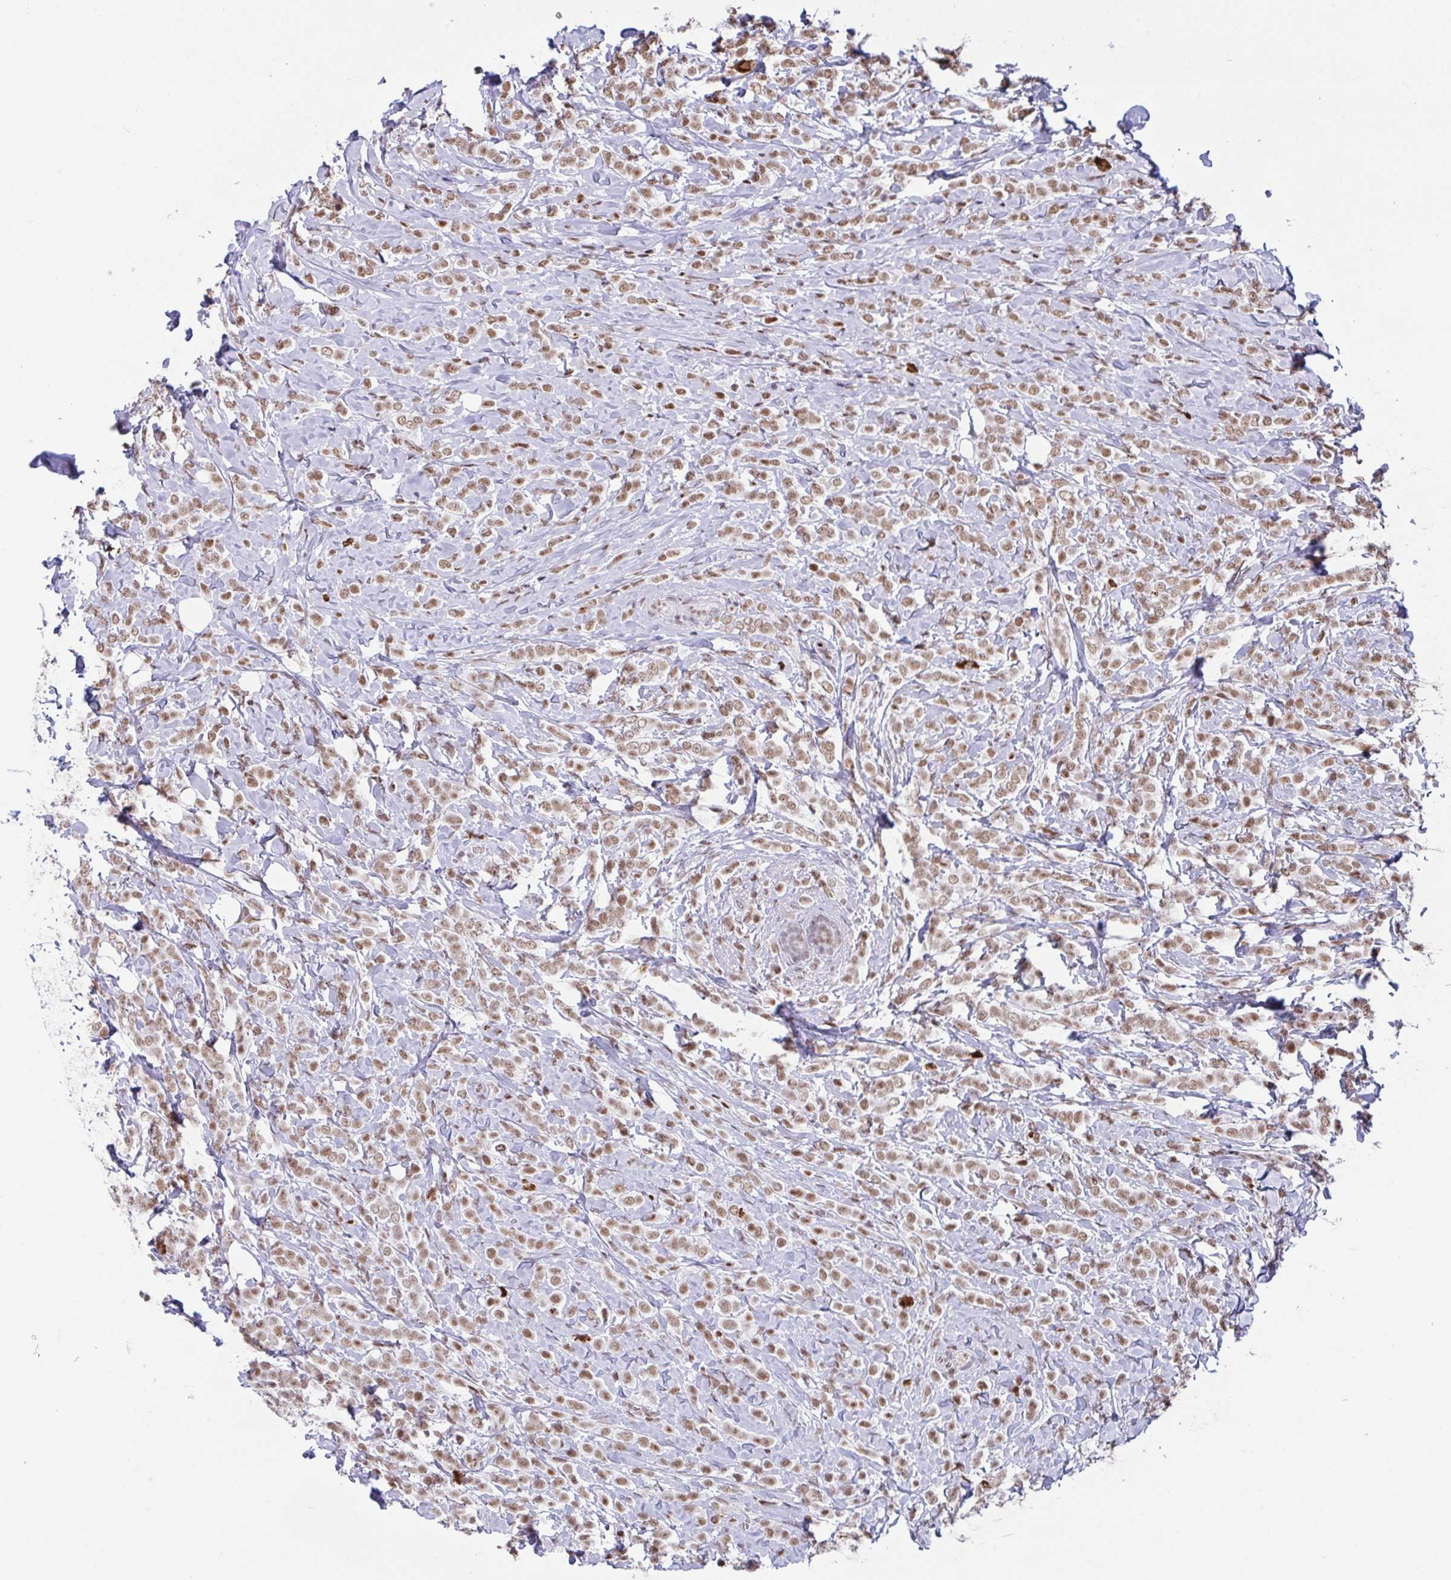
{"staining": {"intensity": "moderate", "quantity": ">75%", "location": "nuclear"}, "tissue": "breast cancer", "cell_type": "Tumor cells", "image_type": "cancer", "snomed": [{"axis": "morphology", "description": "Lobular carcinoma"}, {"axis": "topography", "description": "Breast"}], "caption": "Breast cancer stained with immunohistochemistry displays moderate nuclear positivity in about >75% of tumor cells.", "gene": "CLP1", "patient": {"sex": "female", "age": 49}}